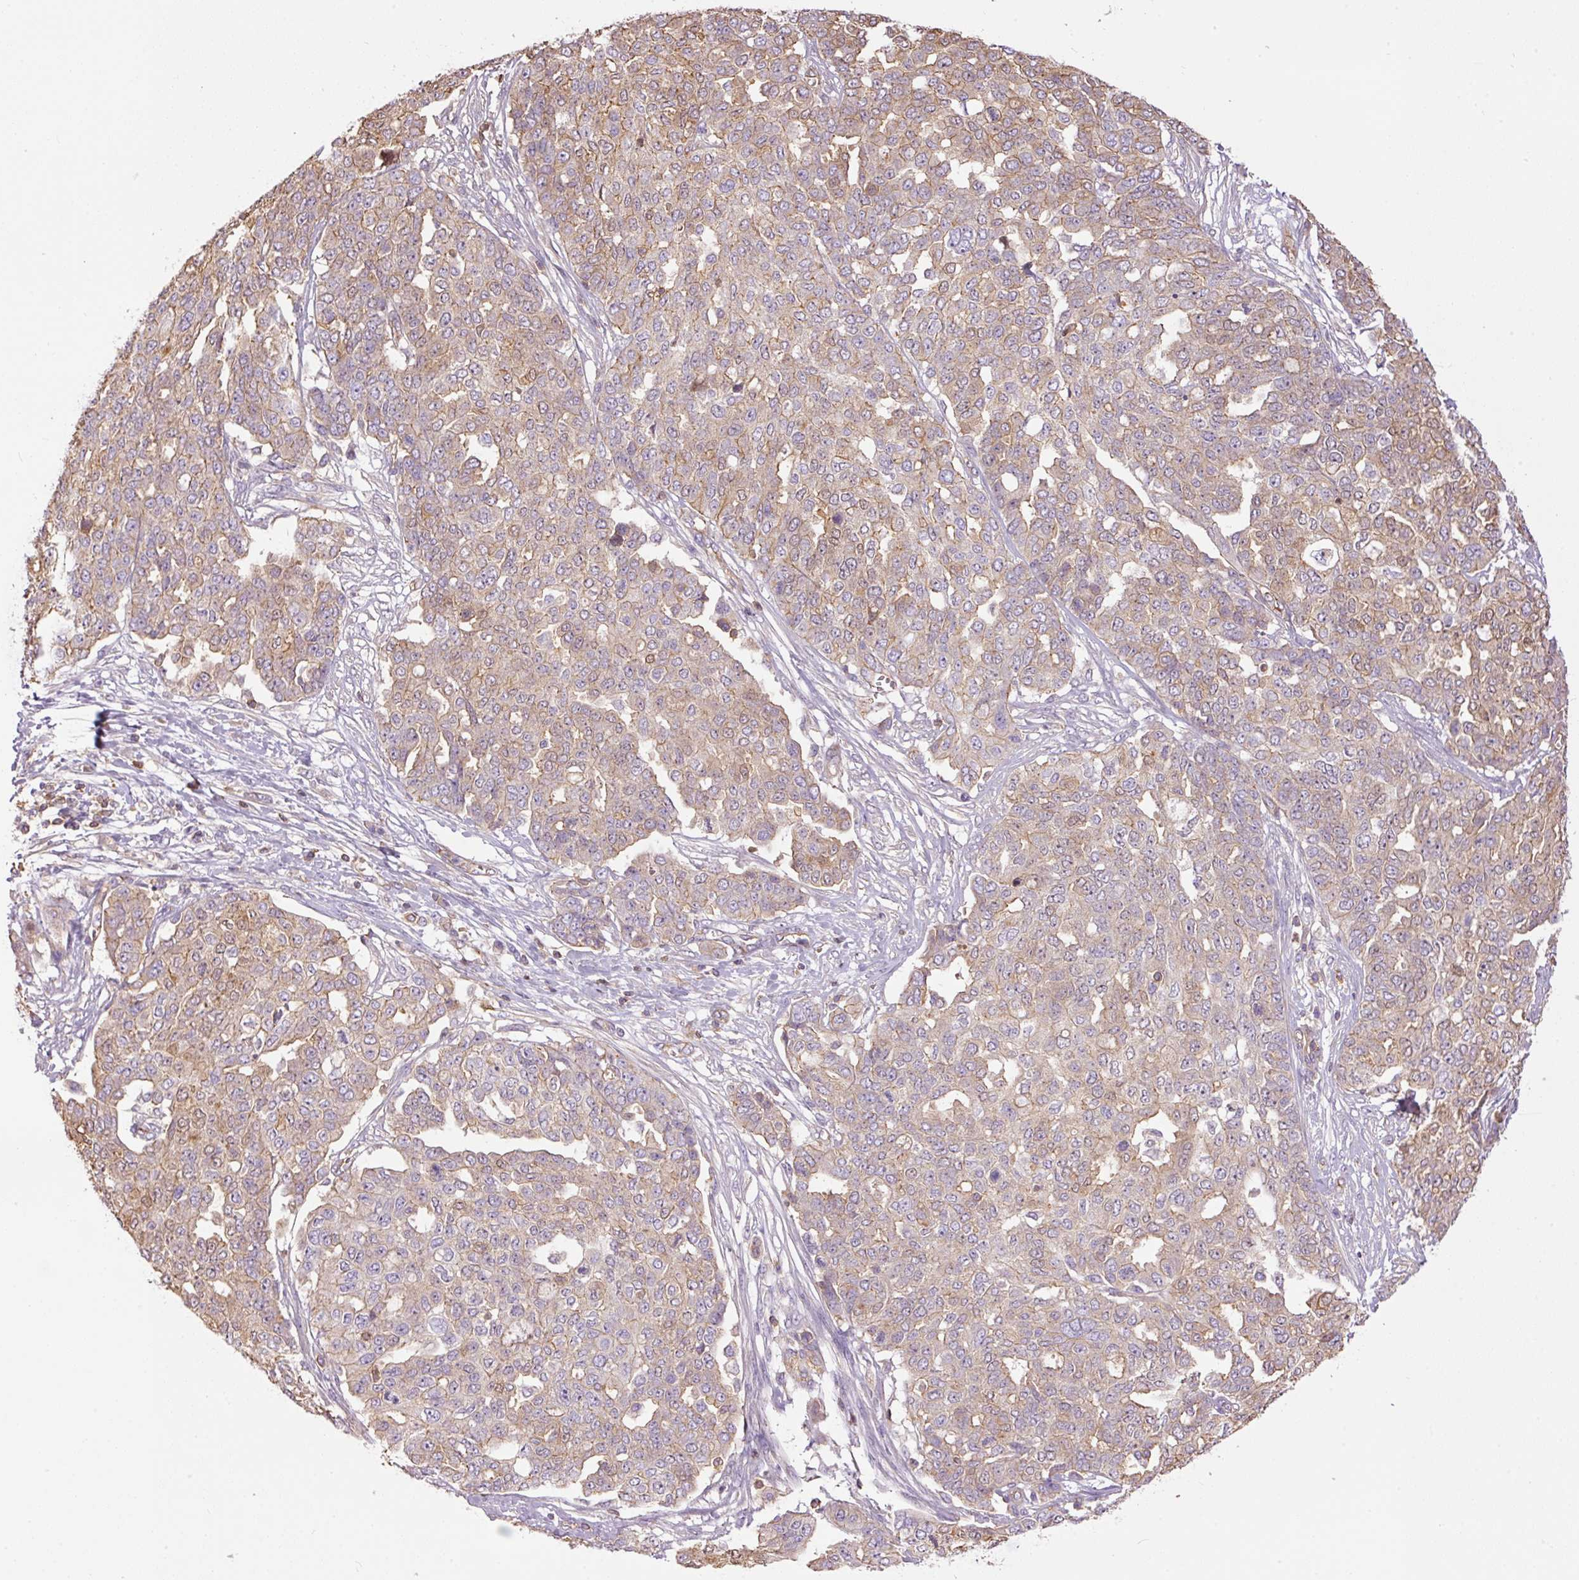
{"staining": {"intensity": "weak", "quantity": "25%-75%", "location": "cytoplasmic/membranous"}, "tissue": "ovarian cancer", "cell_type": "Tumor cells", "image_type": "cancer", "snomed": [{"axis": "morphology", "description": "Cystadenocarcinoma, serous, NOS"}, {"axis": "topography", "description": "Soft tissue"}, {"axis": "topography", "description": "Ovary"}], "caption": "Brown immunohistochemical staining in ovarian cancer (serous cystadenocarcinoma) demonstrates weak cytoplasmic/membranous positivity in about 25%-75% of tumor cells.", "gene": "PPP1R1B", "patient": {"sex": "female", "age": 57}}